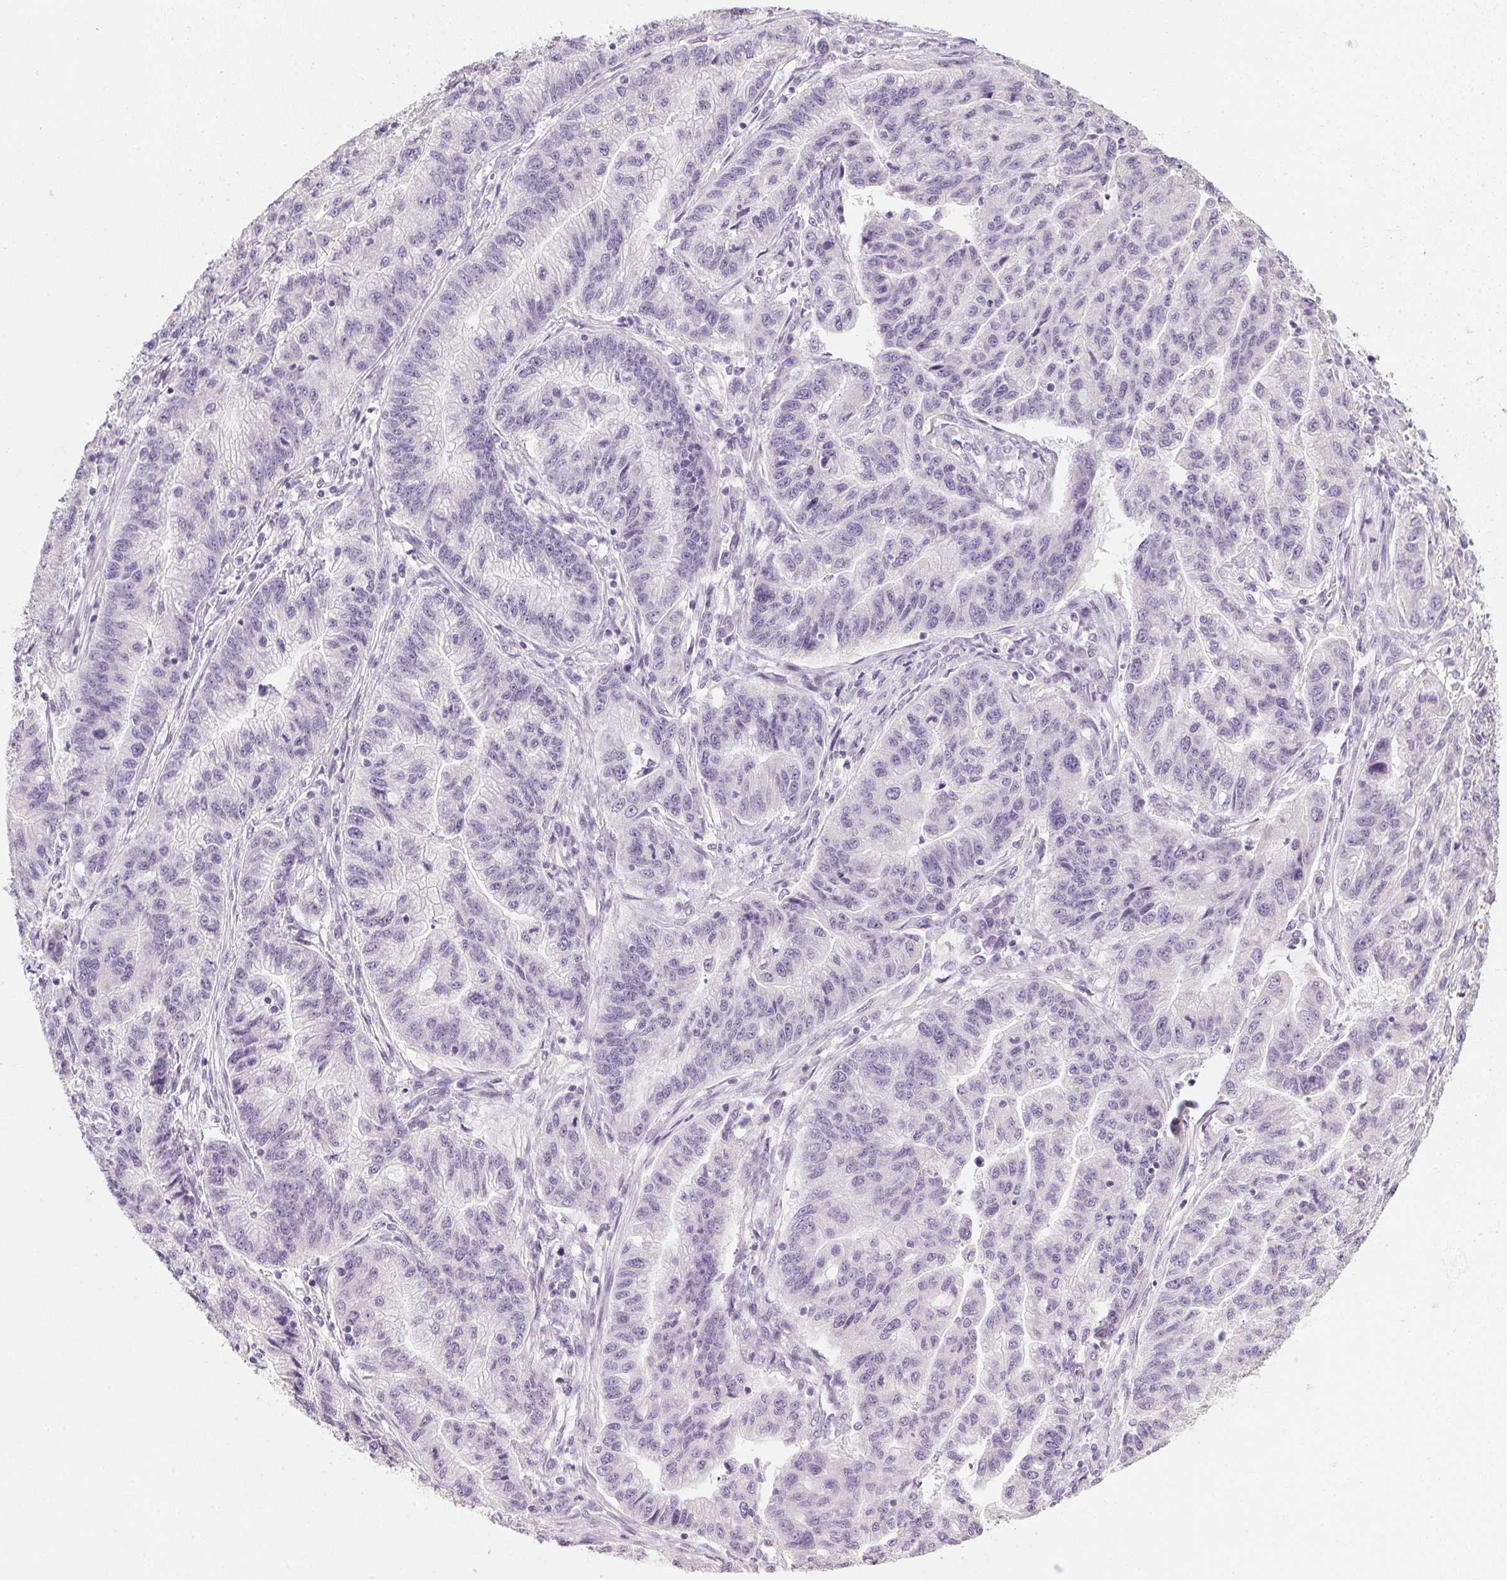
{"staining": {"intensity": "negative", "quantity": "none", "location": "none"}, "tissue": "stomach cancer", "cell_type": "Tumor cells", "image_type": "cancer", "snomed": [{"axis": "morphology", "description": "Adenocarcinoma, NOS"}, {"axis": "topography", "description": "Stomach"}], "caption": "Immunohistochemistry image of stomach cancer (adenocarcinoma) stained for a protein (brown), which reveals no expression in tumor cells. The staining is performed using DAB brown chromogen with nuclei counter-stained in using hematoxylin.", "gene": "TMEM72", "patient": {"sex": "male", "age": 83}}